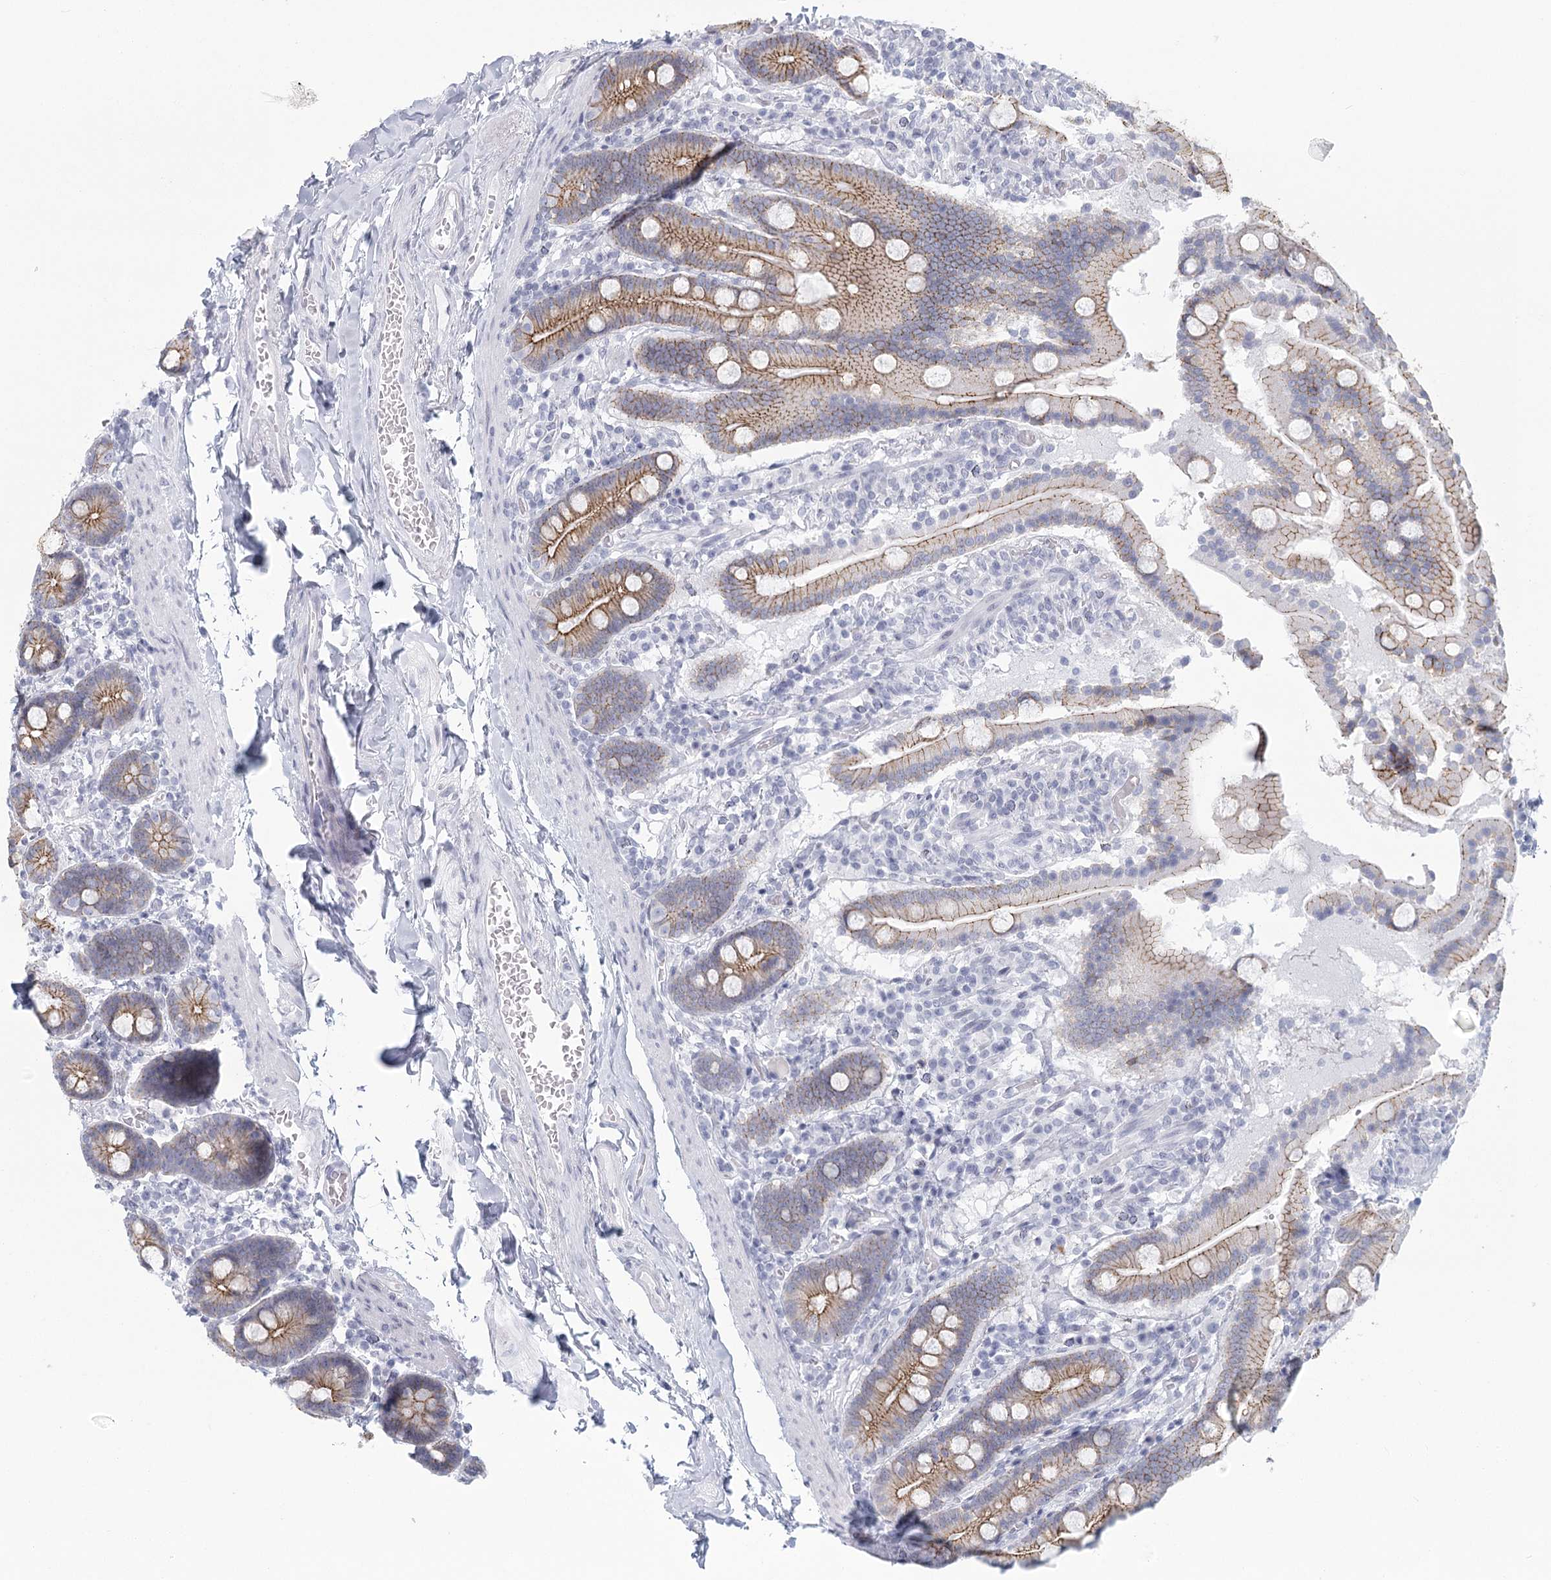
{"staining": {"intensity": "moderate", "quantity": ">75%", "location": "cytoplasmic/membranous"}, "tissue": "duodenum", "cell_type": "Glandular cells", "image_type": "normal", "snomed": [{"axis": "morphology", "description": "Normal tissue, NOS"}, {"axis": "topography", "description": "Duodenum"}], "caption": "Protein expression analysis of unremarkable duodenum demonstrates moderate cytoplasmic/membranous expression in approximately >75% of glandular cells. Using DAB (3,3'-diaminobenzidine) (brown) and hematoxylin (blue) stains, captured at high magnification using brightfield microscopy.", "gene": "WNT8B", "patient": {"sex": "male", "age": 55}}